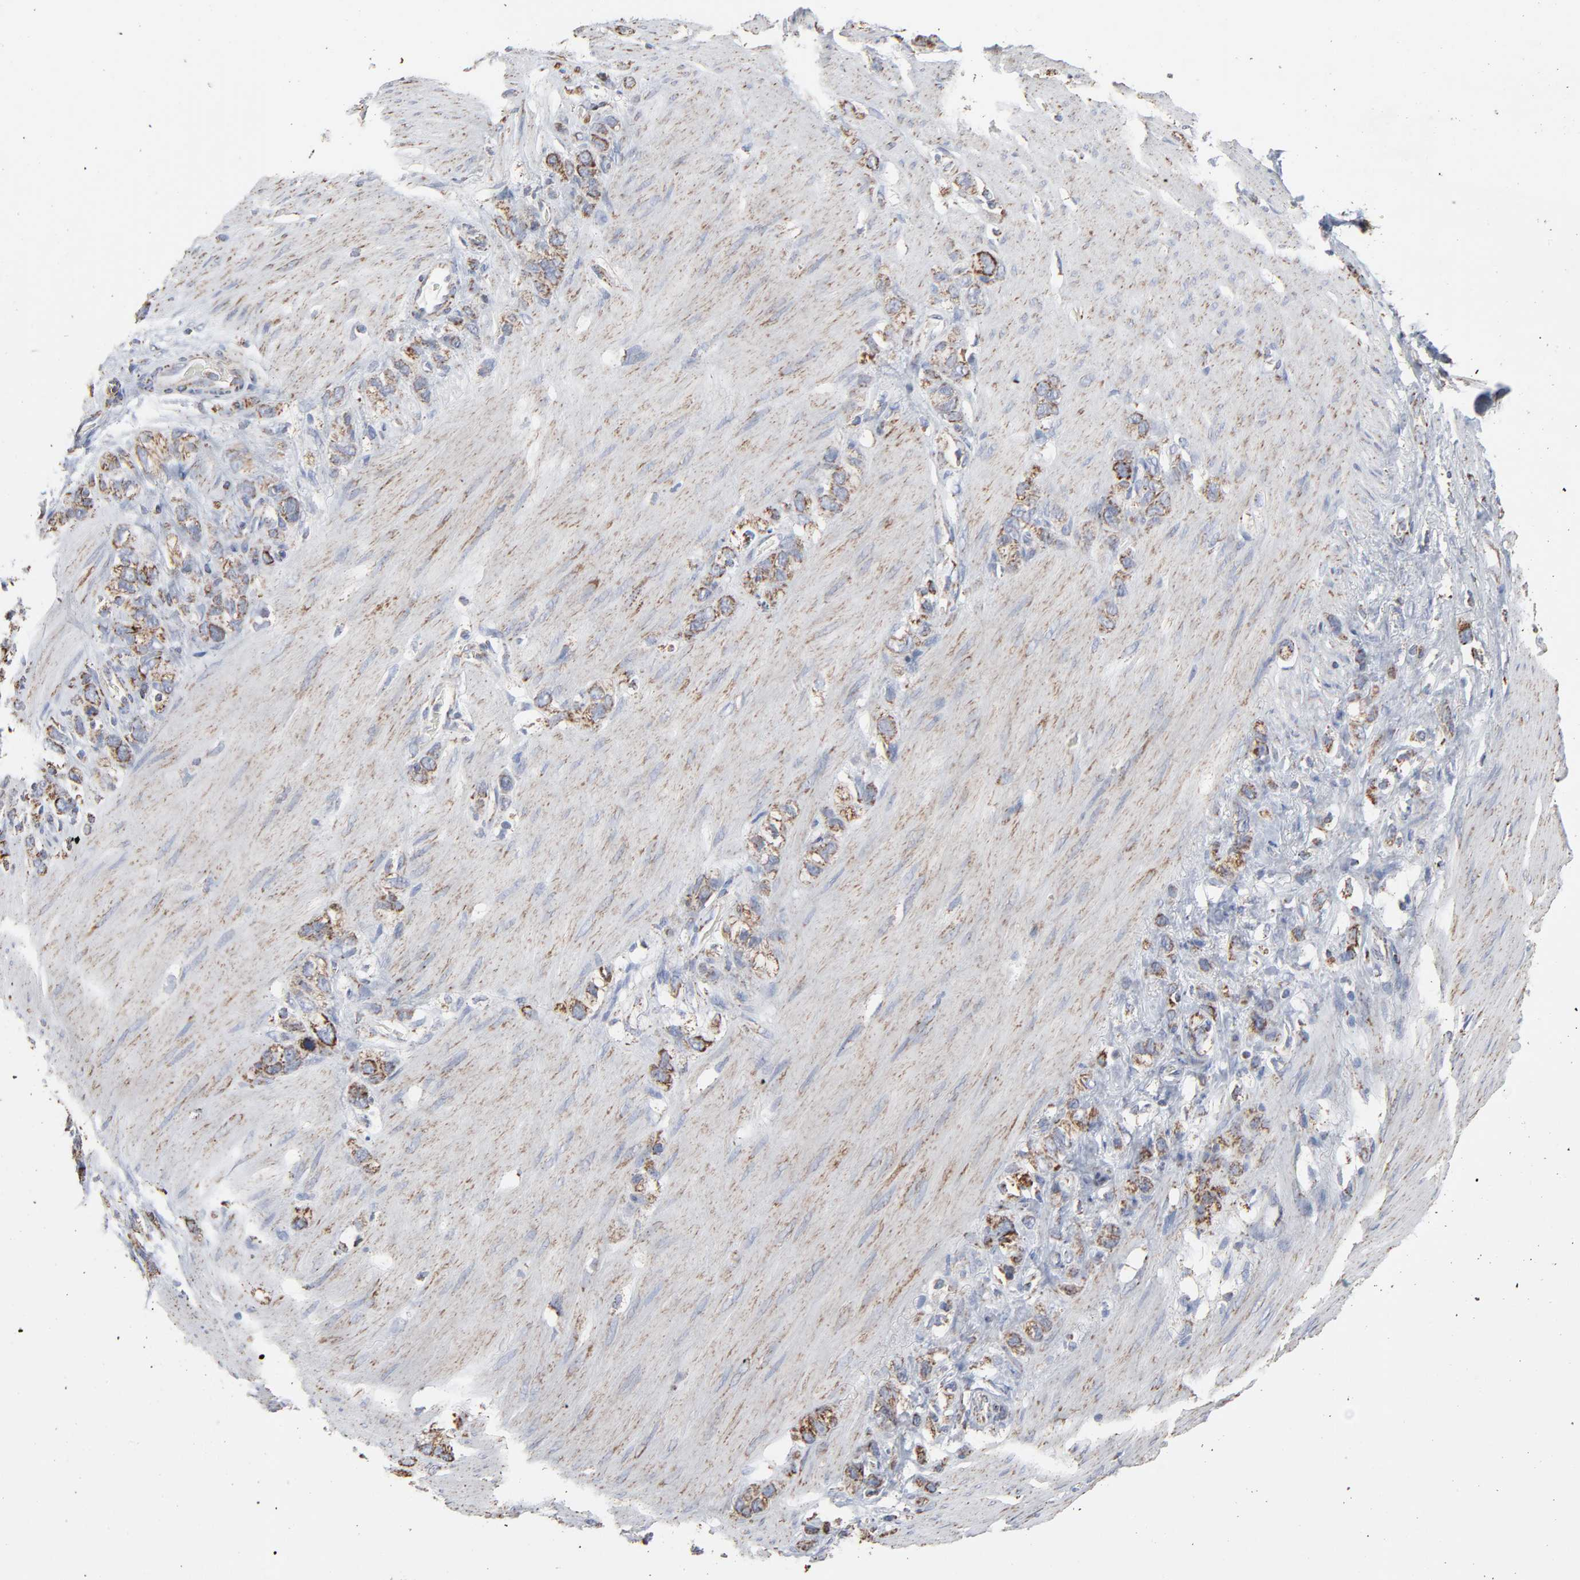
{"staining": {"intensity": "strong", "quantity": ">75%", "location": "cytoplasmic/membranous"}, "tissue": "stomach cancer", "cell_type": "Tumor cells", "image_type": "cancer", "snomed": [{"axis": "morphology", "description": "Normal tissue, NOS"}, {"axis": "morphology", "description": "Adenocarcinoma, NOS"}, {"axis": "morphology", "description": "Adenocarcinoma, High grade"}, {"axis": "topography", "description": "Stomach, upper"}, {"axis": "topography", "description": "Stomach"}], "caption": "High-power microscopy captured an immunohistochemistry (IHC) micrograph of adenocarcinoma (stomach), revealing strong cytoplasmic/membranous positivity in about >75% of tumor cells.", "gene": "UQCRC1", "patient": {"sex": "female", "age": 65}}